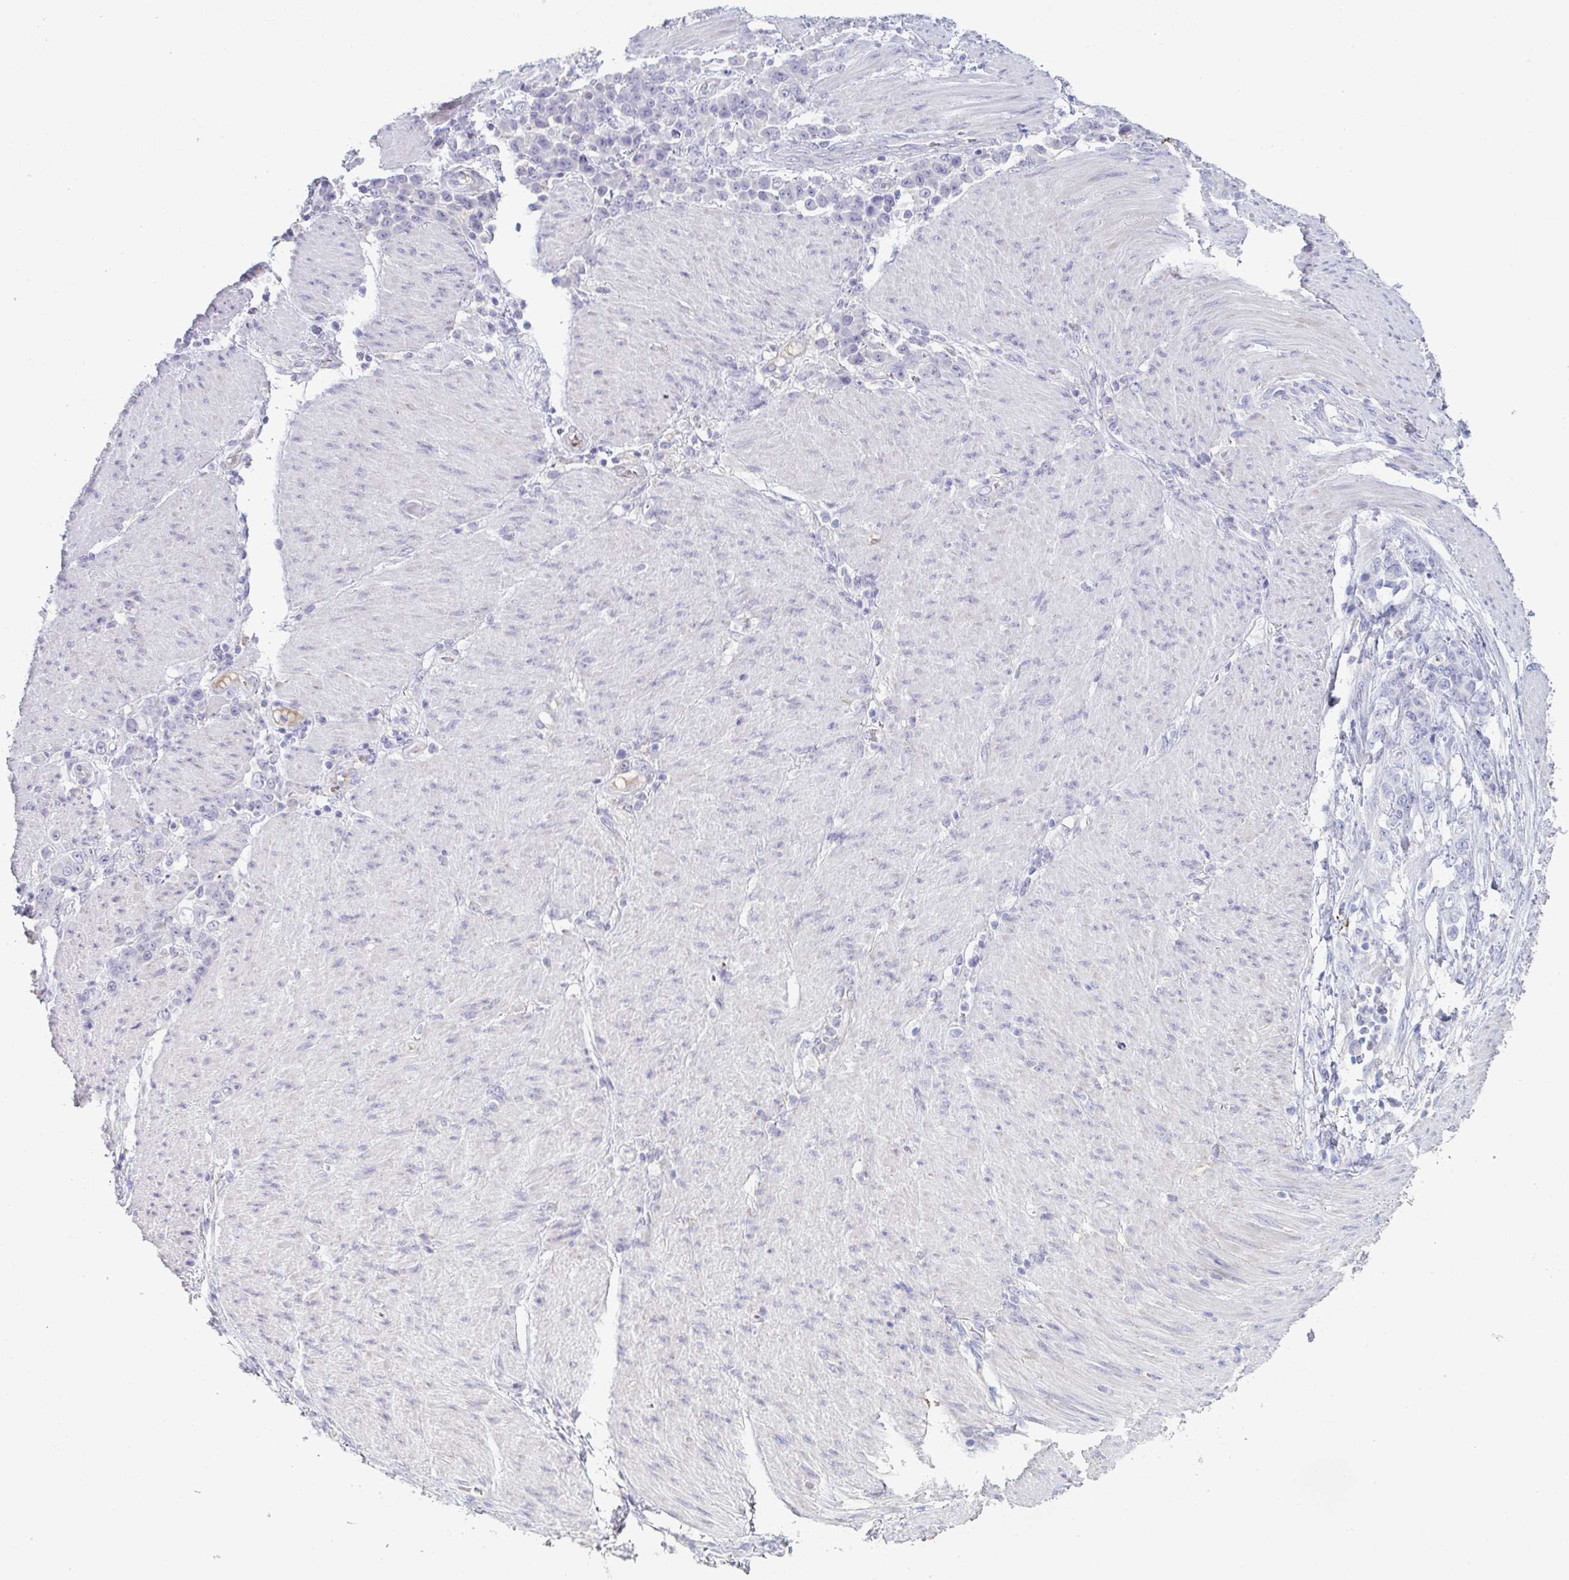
{"staining": {"intensity": "negative", "quantity": "none", "location": "none"}, "tissue": "stomach cancer", "cell_type": "Tumor cells", "image_type": "cancer", "snomed": [{"axis": "morphology", "description": "Adenocarcinoma, NOS"}, {"axis": "topography", "description": "Stomach"}], "caption": "Micrograph shows no protein staining in tumor cells of adenocarcinoma (stomach) tissue.", "gene": "ADAM21", "patient": {"sex": "female", "age": 79}}